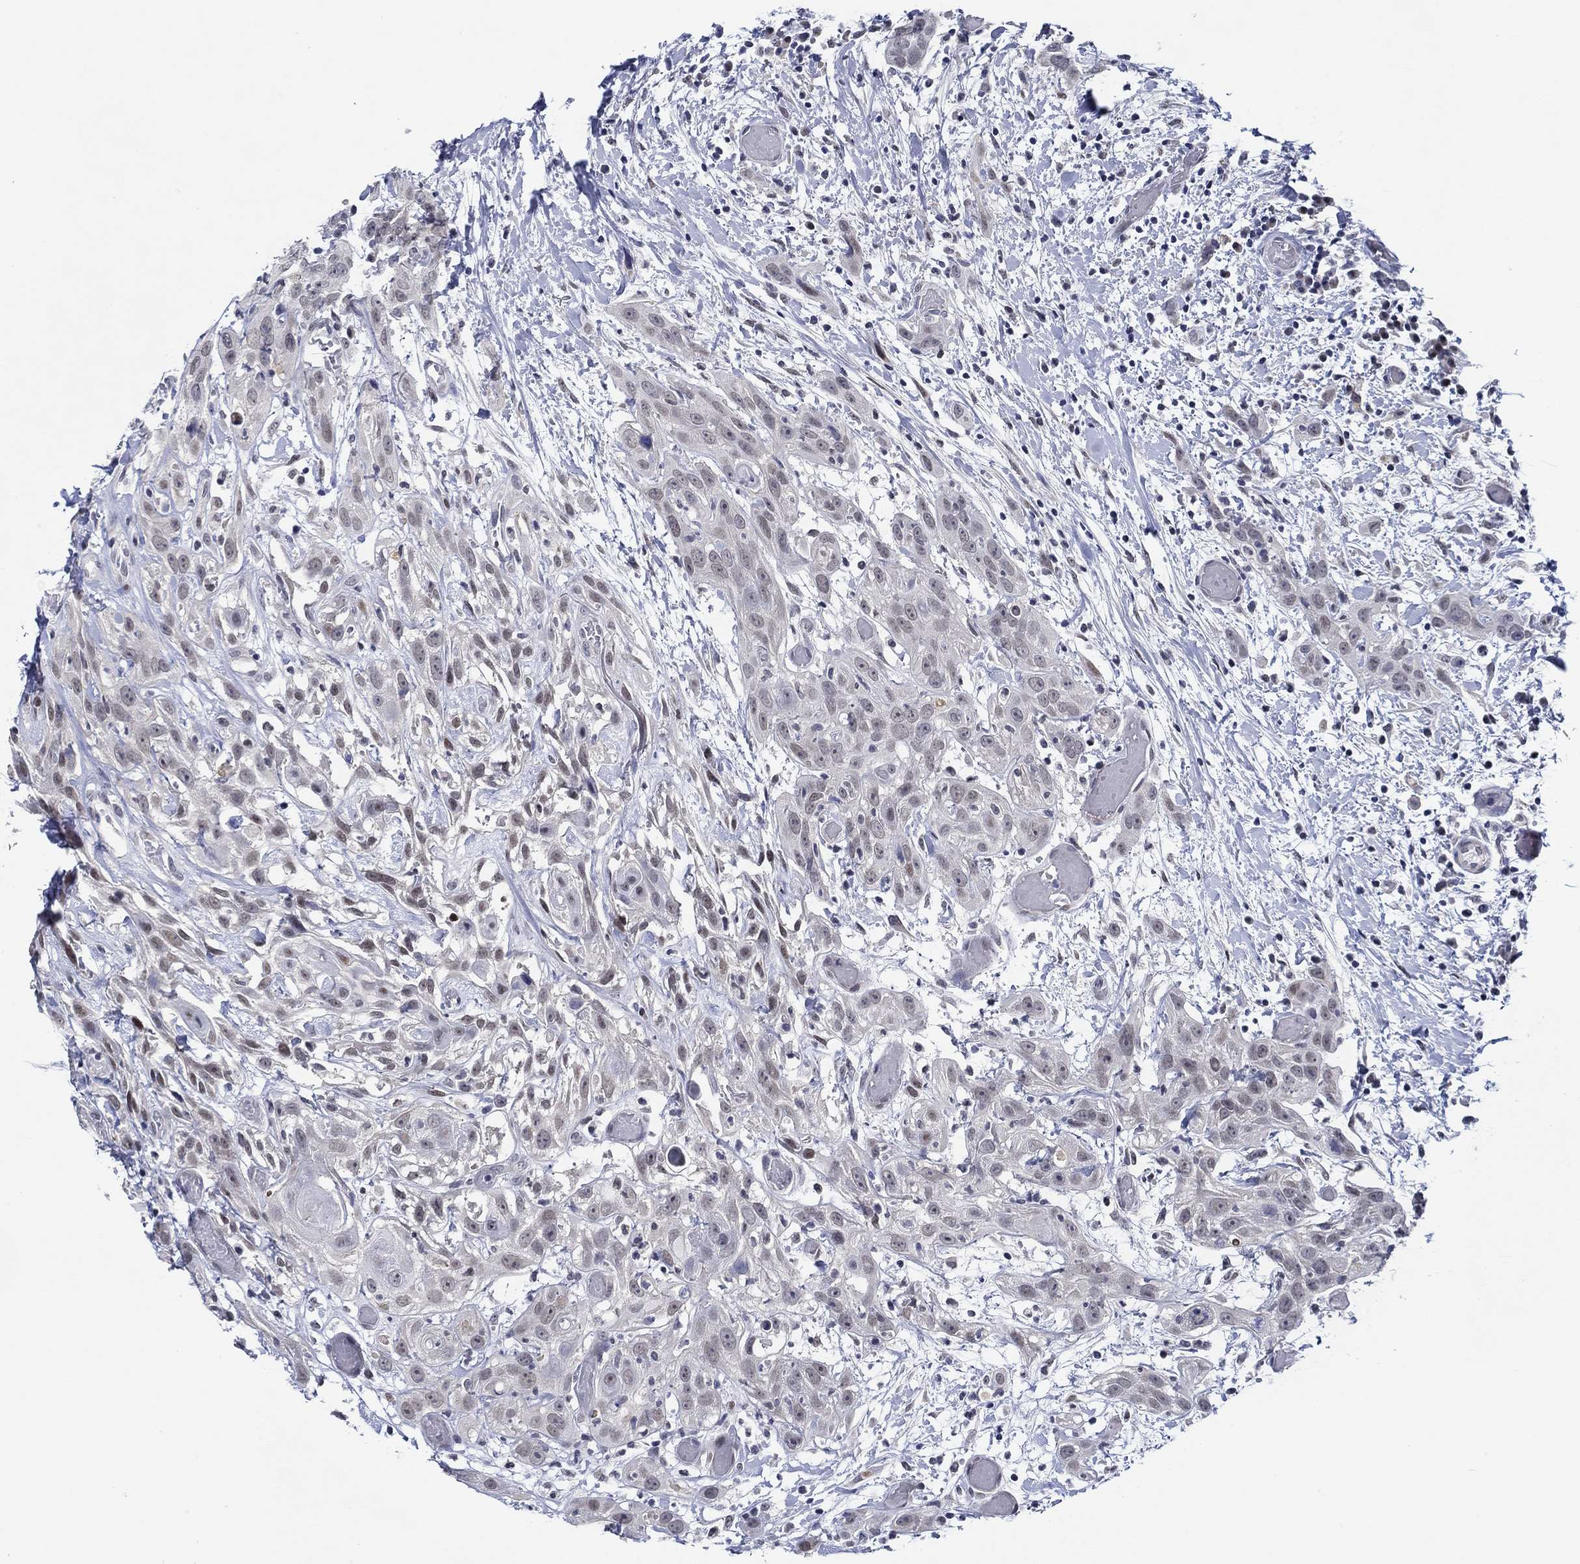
{"staining": {"intensity": "moderate", "quantity": "<25%", "location": "nuclear"}, "tissue": "head and neck cancer", "cell_type": "Tumor cells", "image_type": "cancer", "snomed": [{"axis": "morphology", "description": "Normal tissue, NOS"}, {"axis": "morphology", "description": "Squamous cell carcinoma, NOS"}, {"axis": "topography", "description": "Oral tissue"}, {"axis": "topography", "description": "Salivary gland"}, {"axis": "topography", "description": "Head-Neck"}], "caption": "Moderate nuclear staining is present in approximately <25% of tumor cells in head and neck cancer (squamous cell carcinoma). The staining was performed using DAB (3,3'-diaminobenzidine) to visualize the protein expression in brown, while the nuclei were stained in blue with hematoxylin (Magnification: 20x).", "gene": "SLC34A1", "patient": {"sex": "female", "age": 62}}